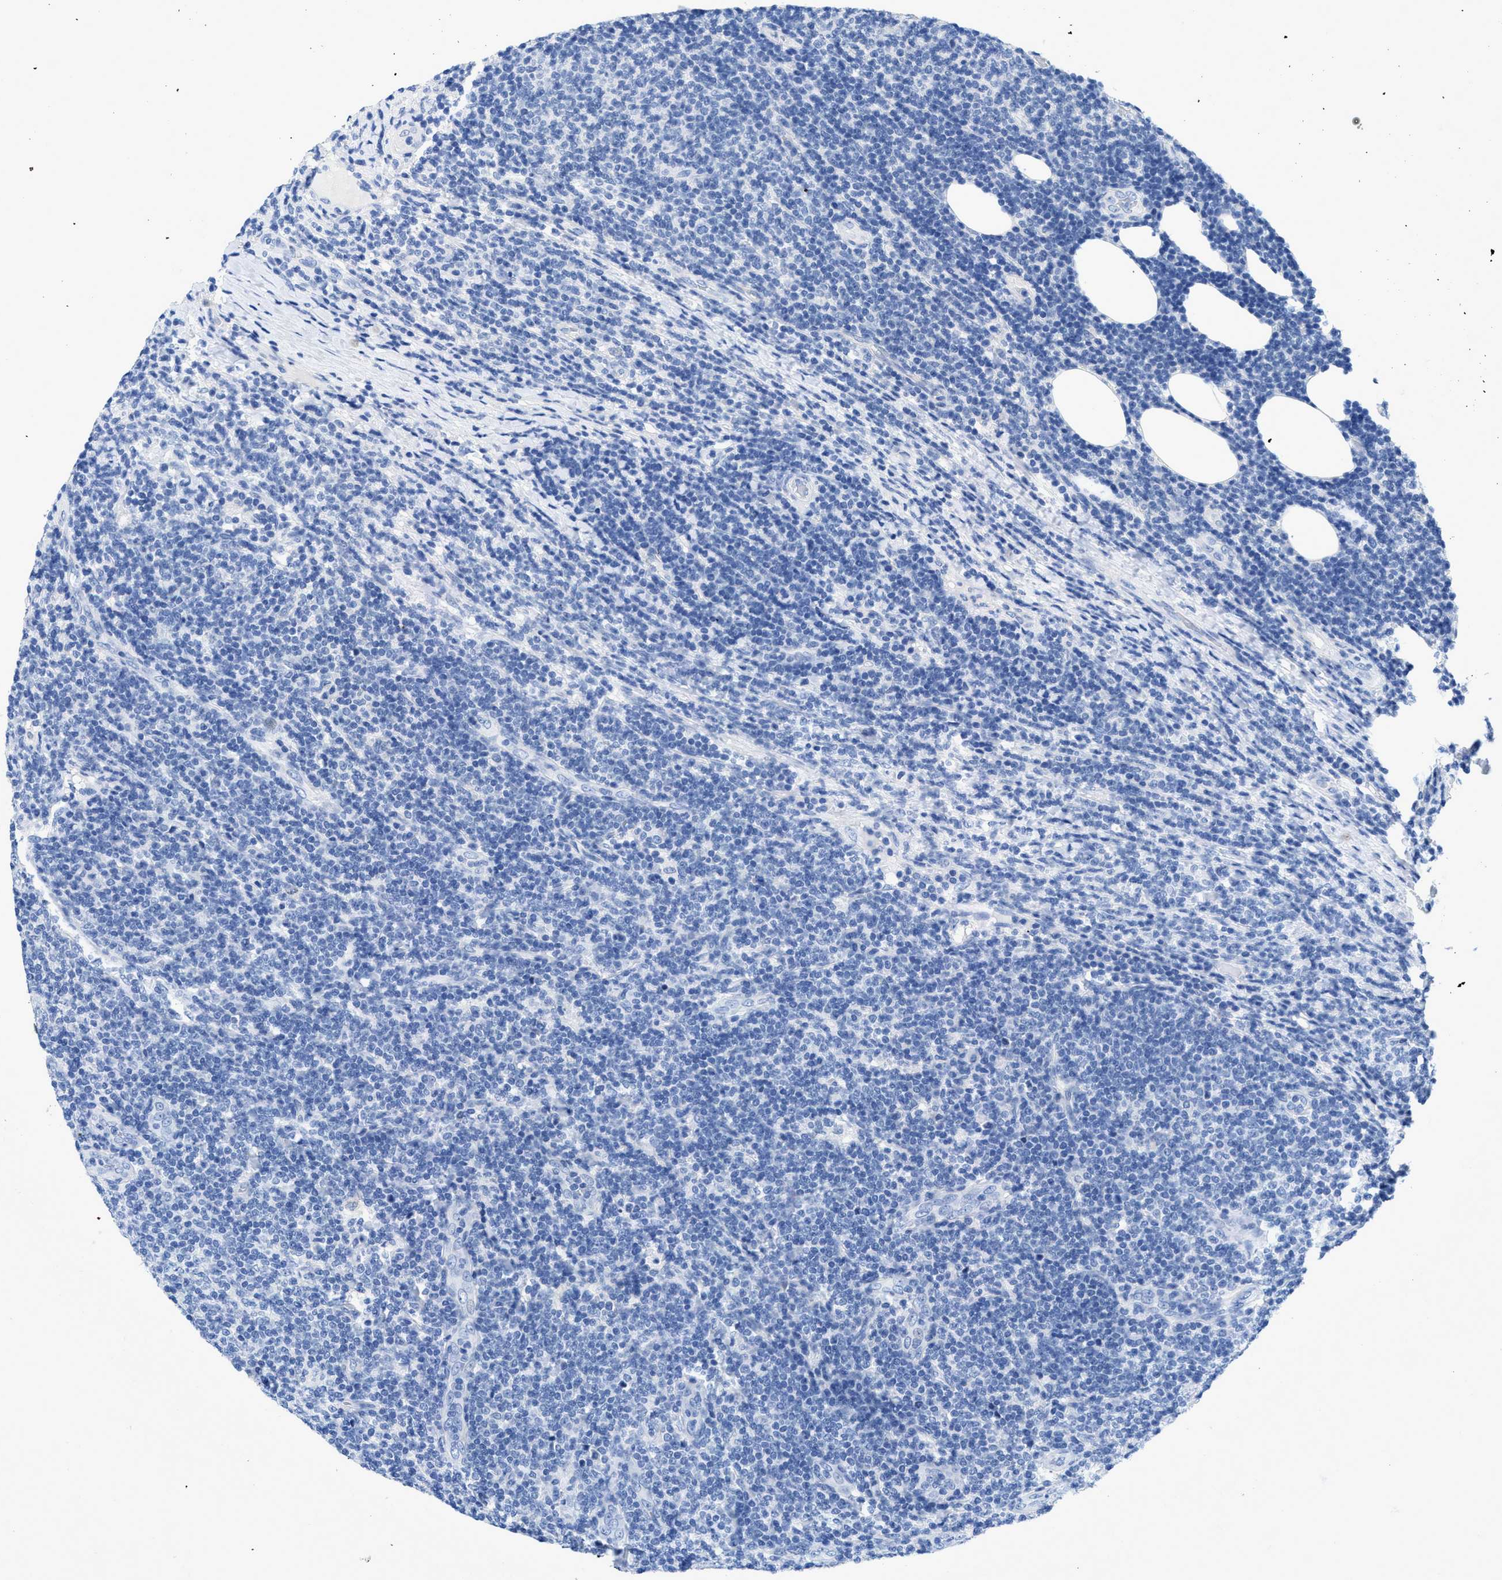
{"staining": {"intensity": "negative", "quantity": "none", "location": "none"}, "tissue": "lymphoma", "cell_type": "Tumor cells", "image_type": "cancer", "snomed": [{"axis": "morphology", "description": "Malignant lymphoma, non-Hodgkin's type, Low grade"}, {"axis": "topography", "description": "Lymph node"}], "caption": "Immunohistochemistry micrograph of neoplastic tissue: malignant lymphoma, non-Hodgkin's type (low-grade) stained with DAB shows no significant protein expression in tumor cells.", "gene": "CA9", "patient": {"sex": "male", "age": 66}}